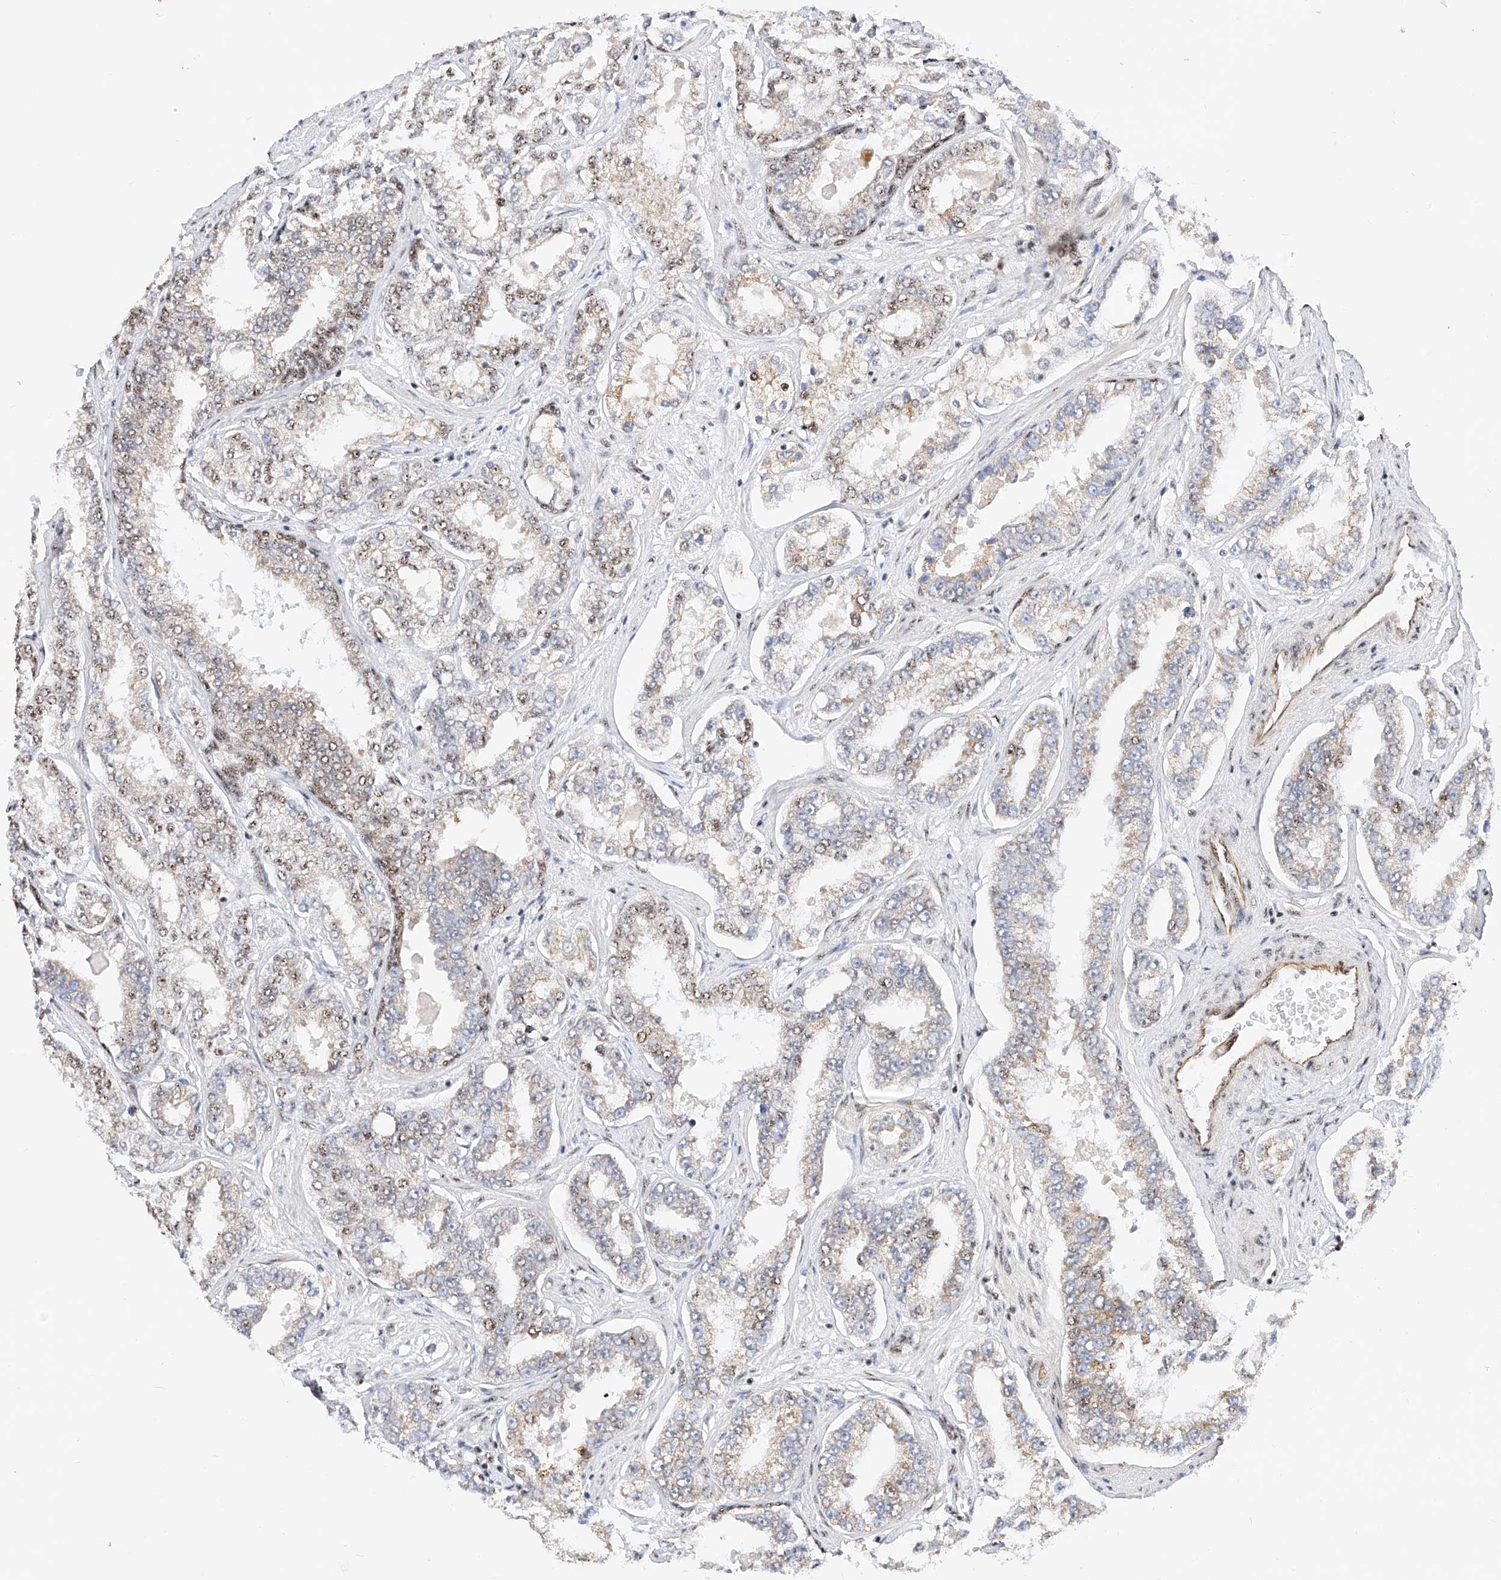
{"staining": {"intensity": "moderate", "quantity": "25%-75%", "location": "nuclear"}, "tissue": "prostate cancer", "cell_type": "Tumor cells", "image_type": "cancer", "snomed": [{"axis": "morphology", "description": "Normal tissue, NOS"}, {"axis": "morphology", "description": "Adenocarcinoma, High grade"}, {"axis": "topography", "description": "Prostate"}], "caption": "Tumor cells demonstrate medium levels of moderate nuclear positivity in about 25%-75% of cells in human adenocarcinoma (high-grade) (prostate). (Brightfield microscopy of DAB IHC at high magnification).", "gene": "ATXN7L2", "patient": {"sex": "male", "age": 83}}